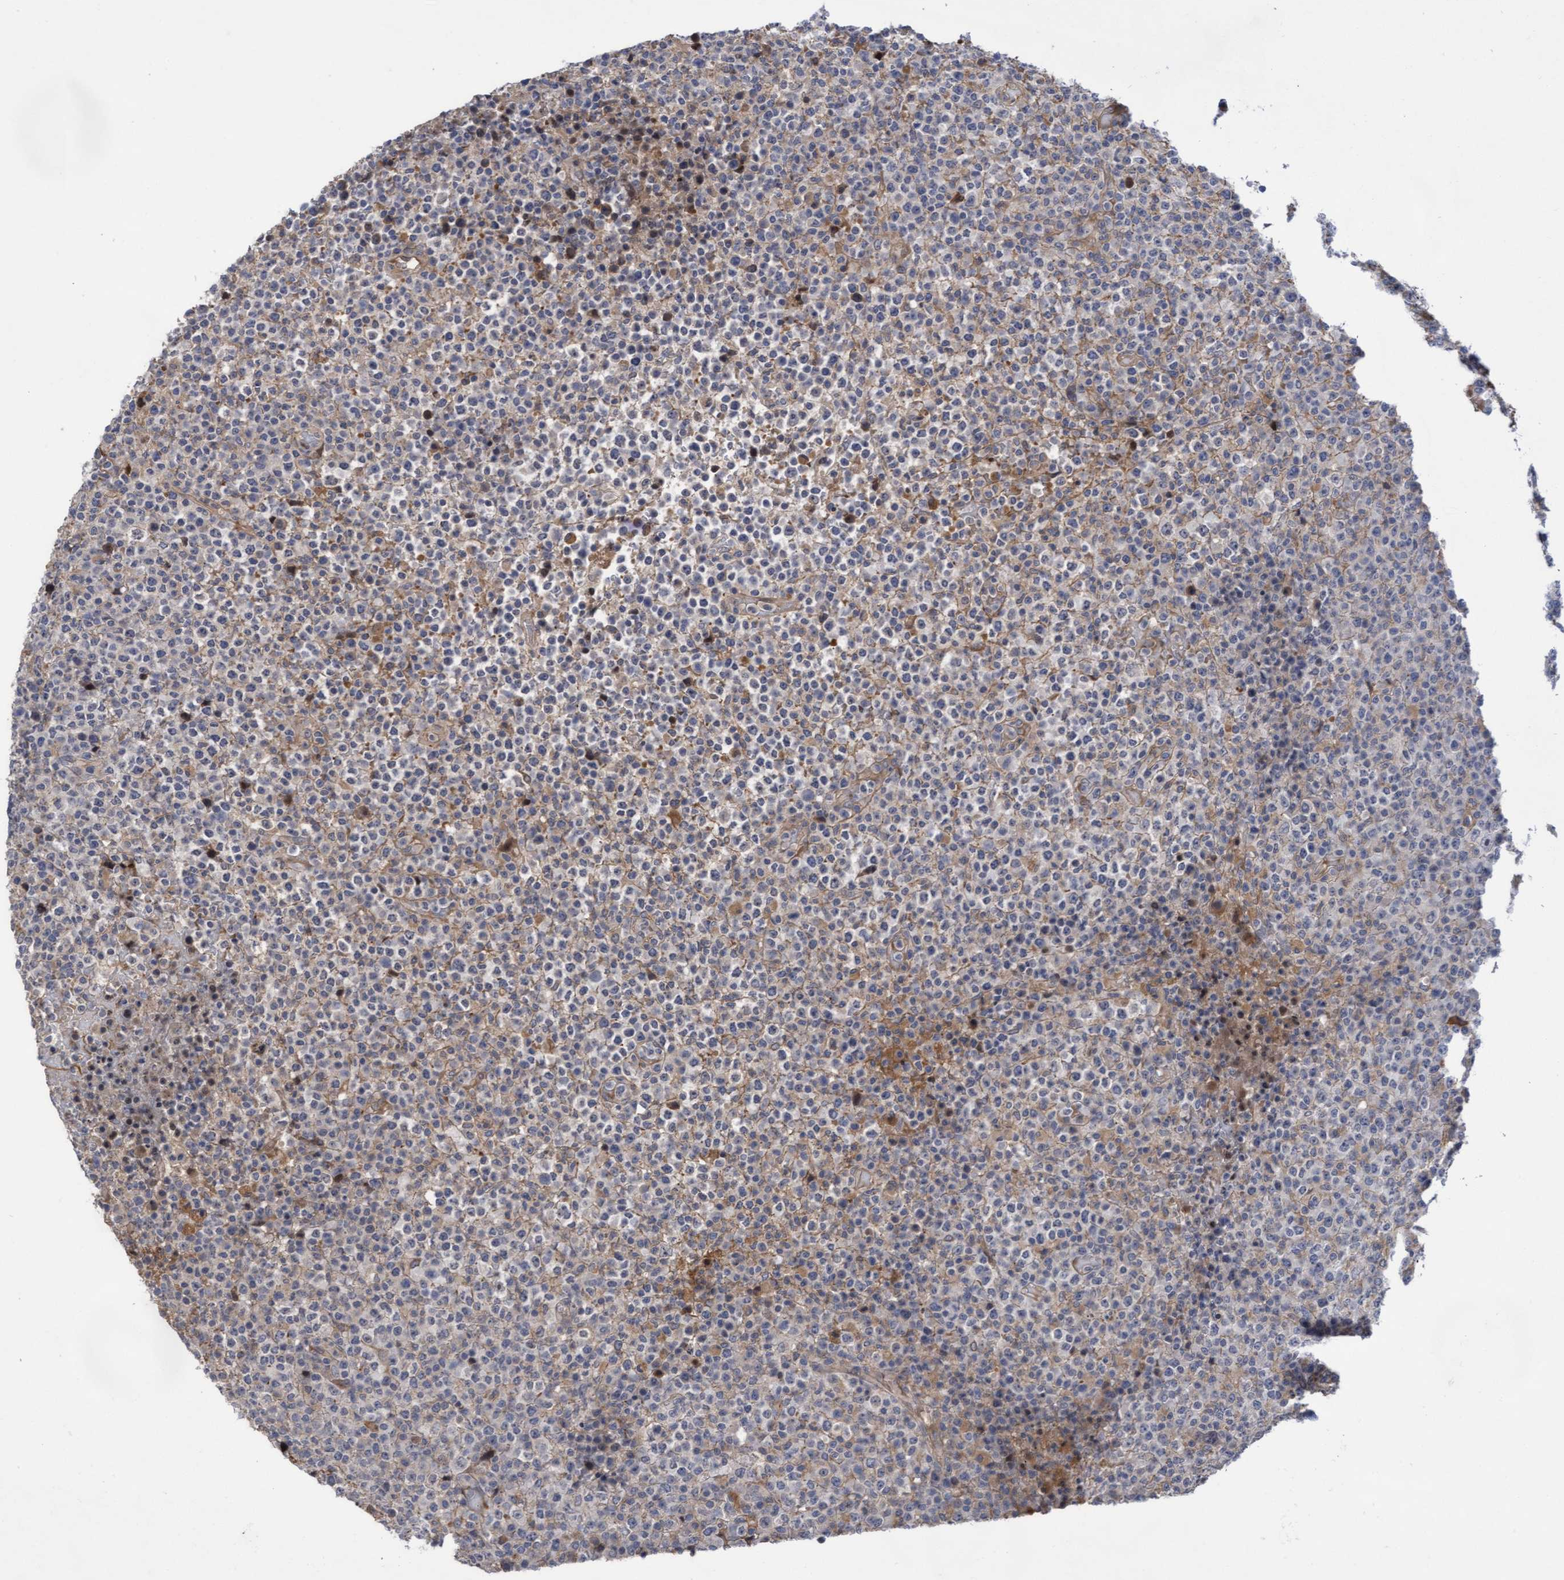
{"staining": {"intensity": "negative", "quantity": "none", "location": "none"}, "tissue": "lymphoma", "cell_type": "Tumor cells", "image_type": "cancer", "snomed": [{"axis": "morphology", "description": "Malignant lymphoma, non-Hodgkin's type, High grade"}, {"axis": "topography", "description": "Lymph node"}], "caption": "DAB (3,3'-diaminobenzidine) immunohistochemical staining of human lymphoma displays no significant staining in tumor cells.", "gene": "COBL", "patient": {"sex": "male", "age": 13}}